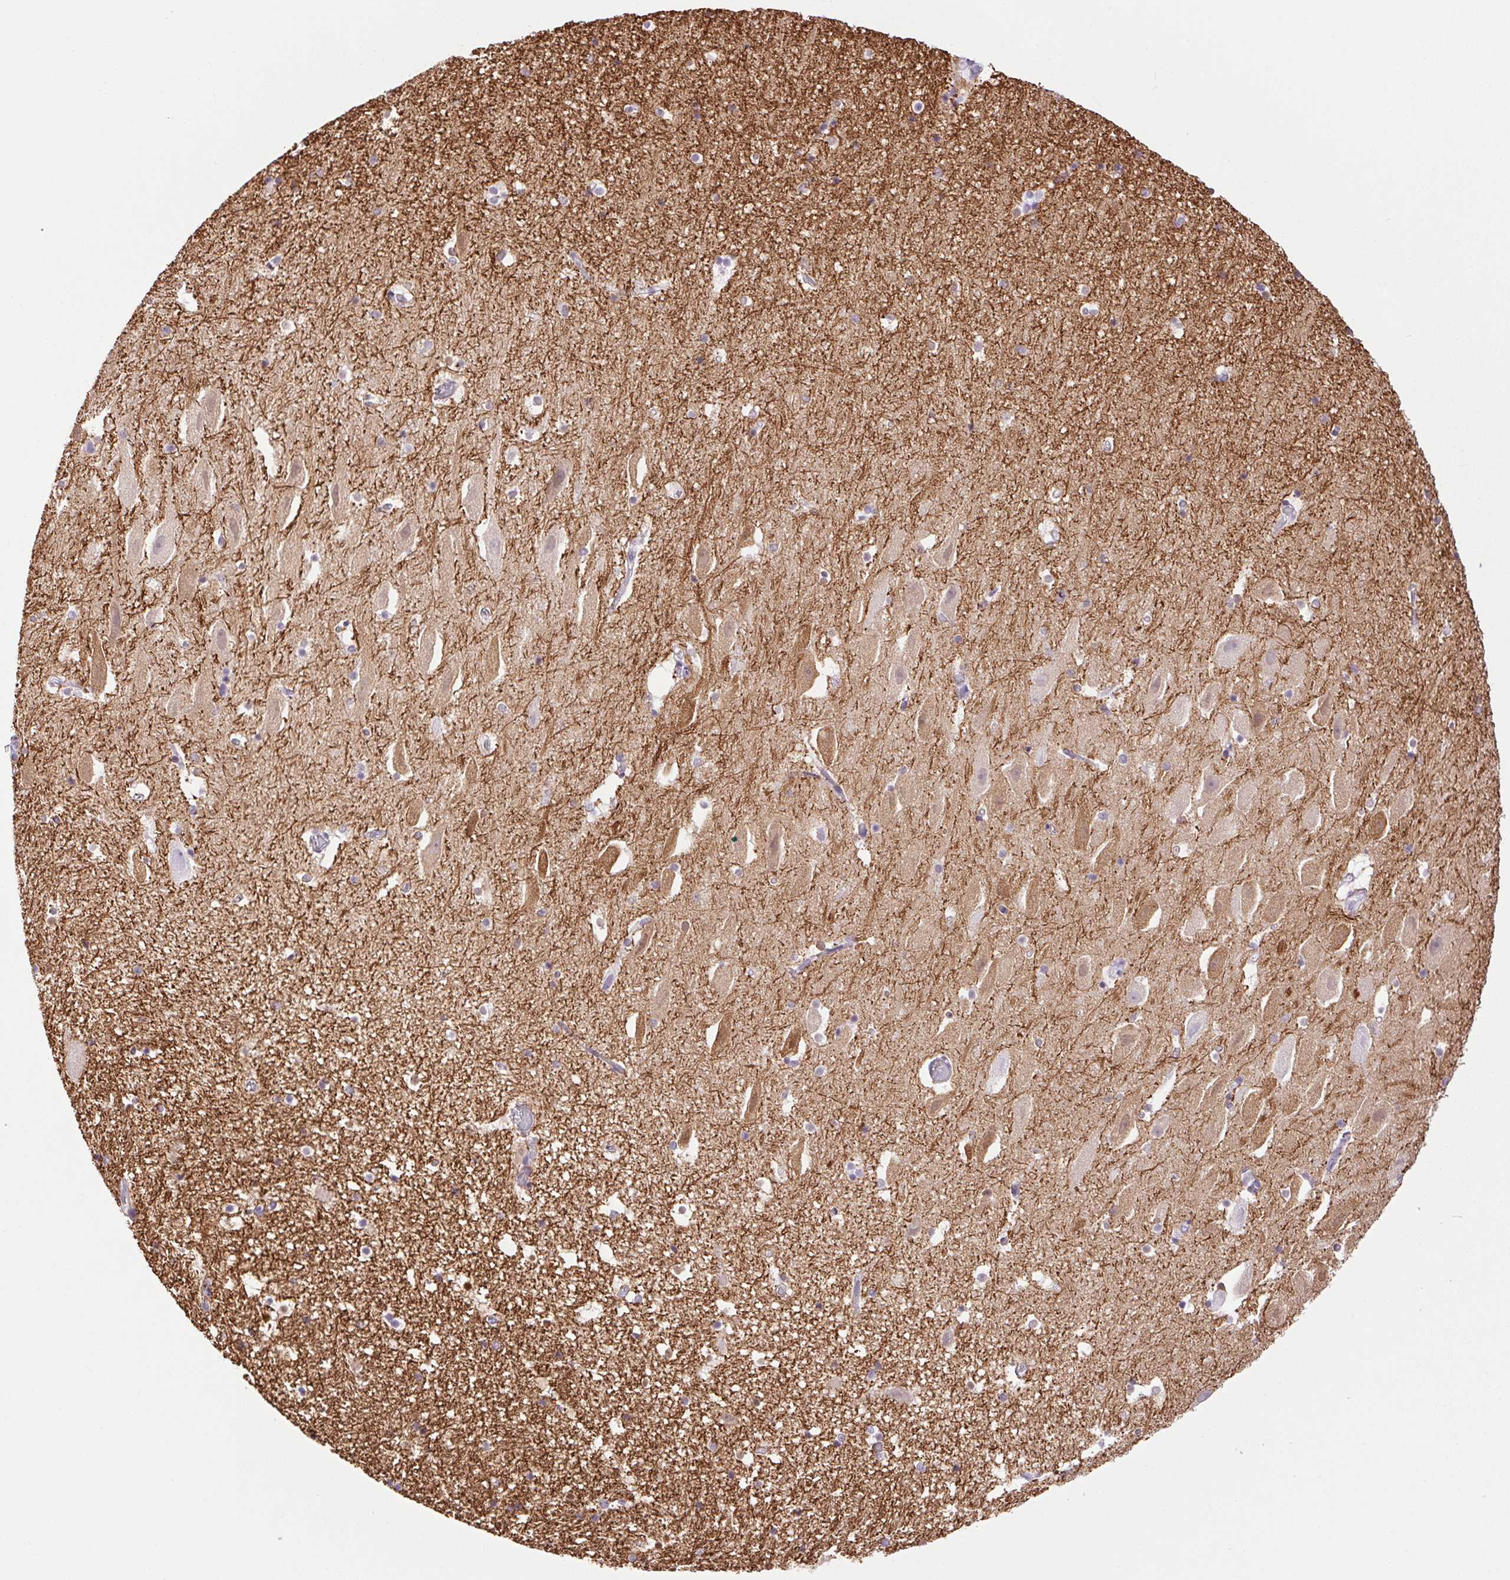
{"staining": {"intensity": "negative", "quantity": "none", "location": "none"}, "tissue": "hippocampus", "cell_type": "Glial cells", "image_type": "normal", "snomed": [{"axis": "morphology", "description": "Normal tissue, NOS"}, {"axis": "topography", "description": "Hippocampus"}], "caption": "IHC histopathology image of normal hippocampus stained for a protein (brown), which displays no positivity in glial cells.", "gene": "TMEM88B", "patient": {"sex": "male", "age": 26}}